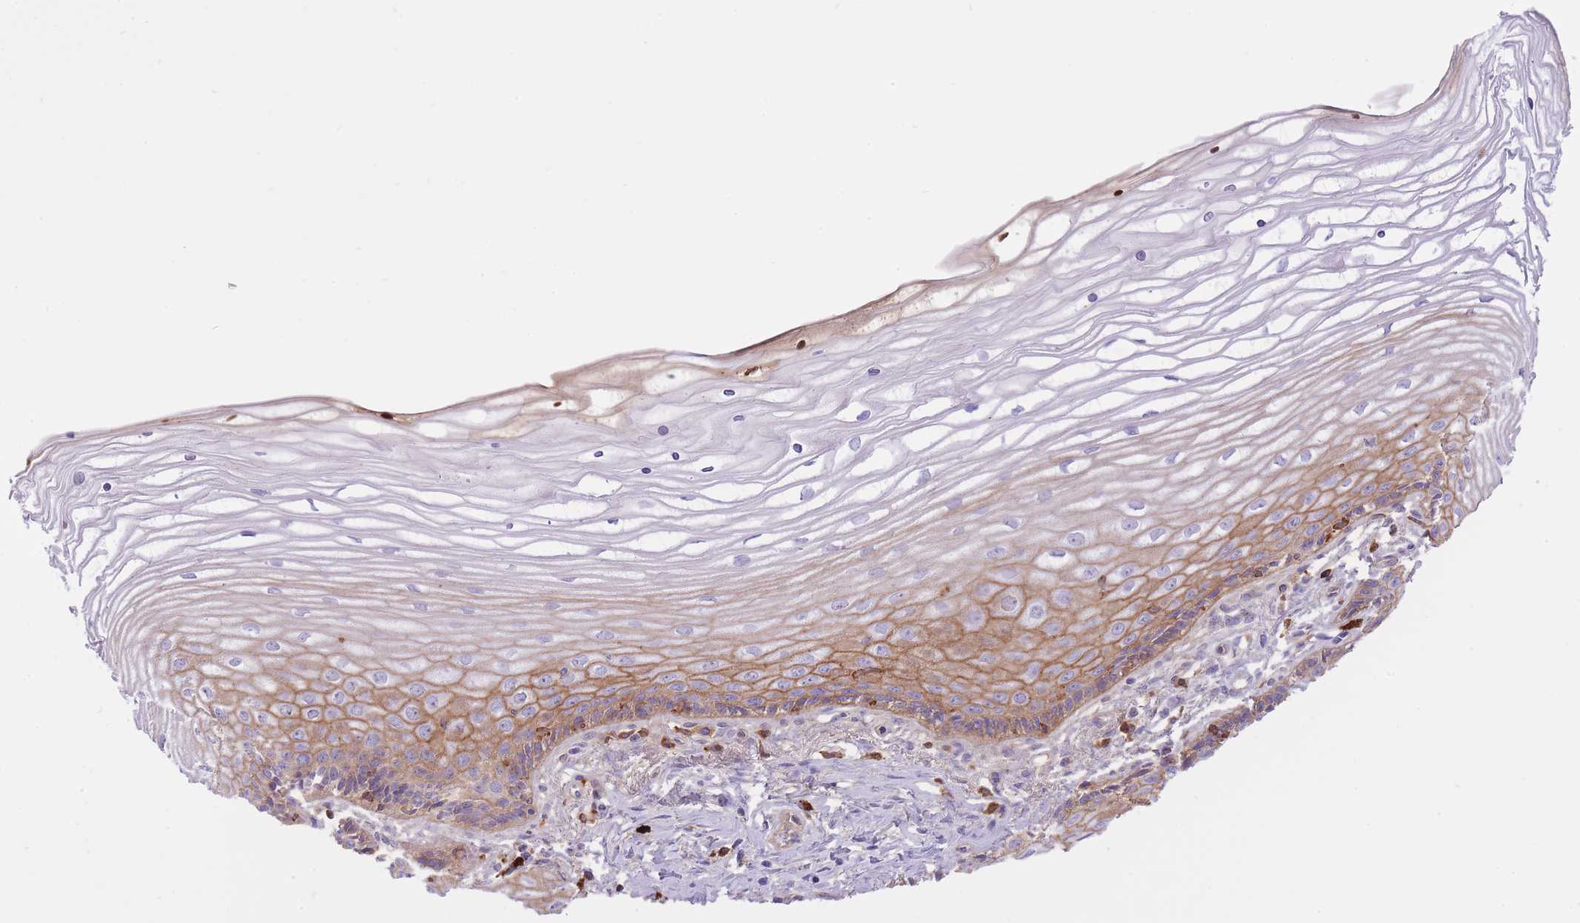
{"staining": {"intensity": "negative", "quantity": "none", "location": "none"}, "tissue": "cervix", "cell_type": "Glandular cells", "image_type": "normal", "snomed": [{"axis": "morphology", "description": "Normal tissue, NOS"}, {"axis": "topography", "description": "Cervix"}], "caption": "High power microscopy micrograph of an immunohistochemistry micrograph of benign cervix, revealing no significant positivity in glandular cells. (IHC, brightfield microscopy, high magnification).", "gene": "HRG", "patient": {"sex": "female", "age": 47}}